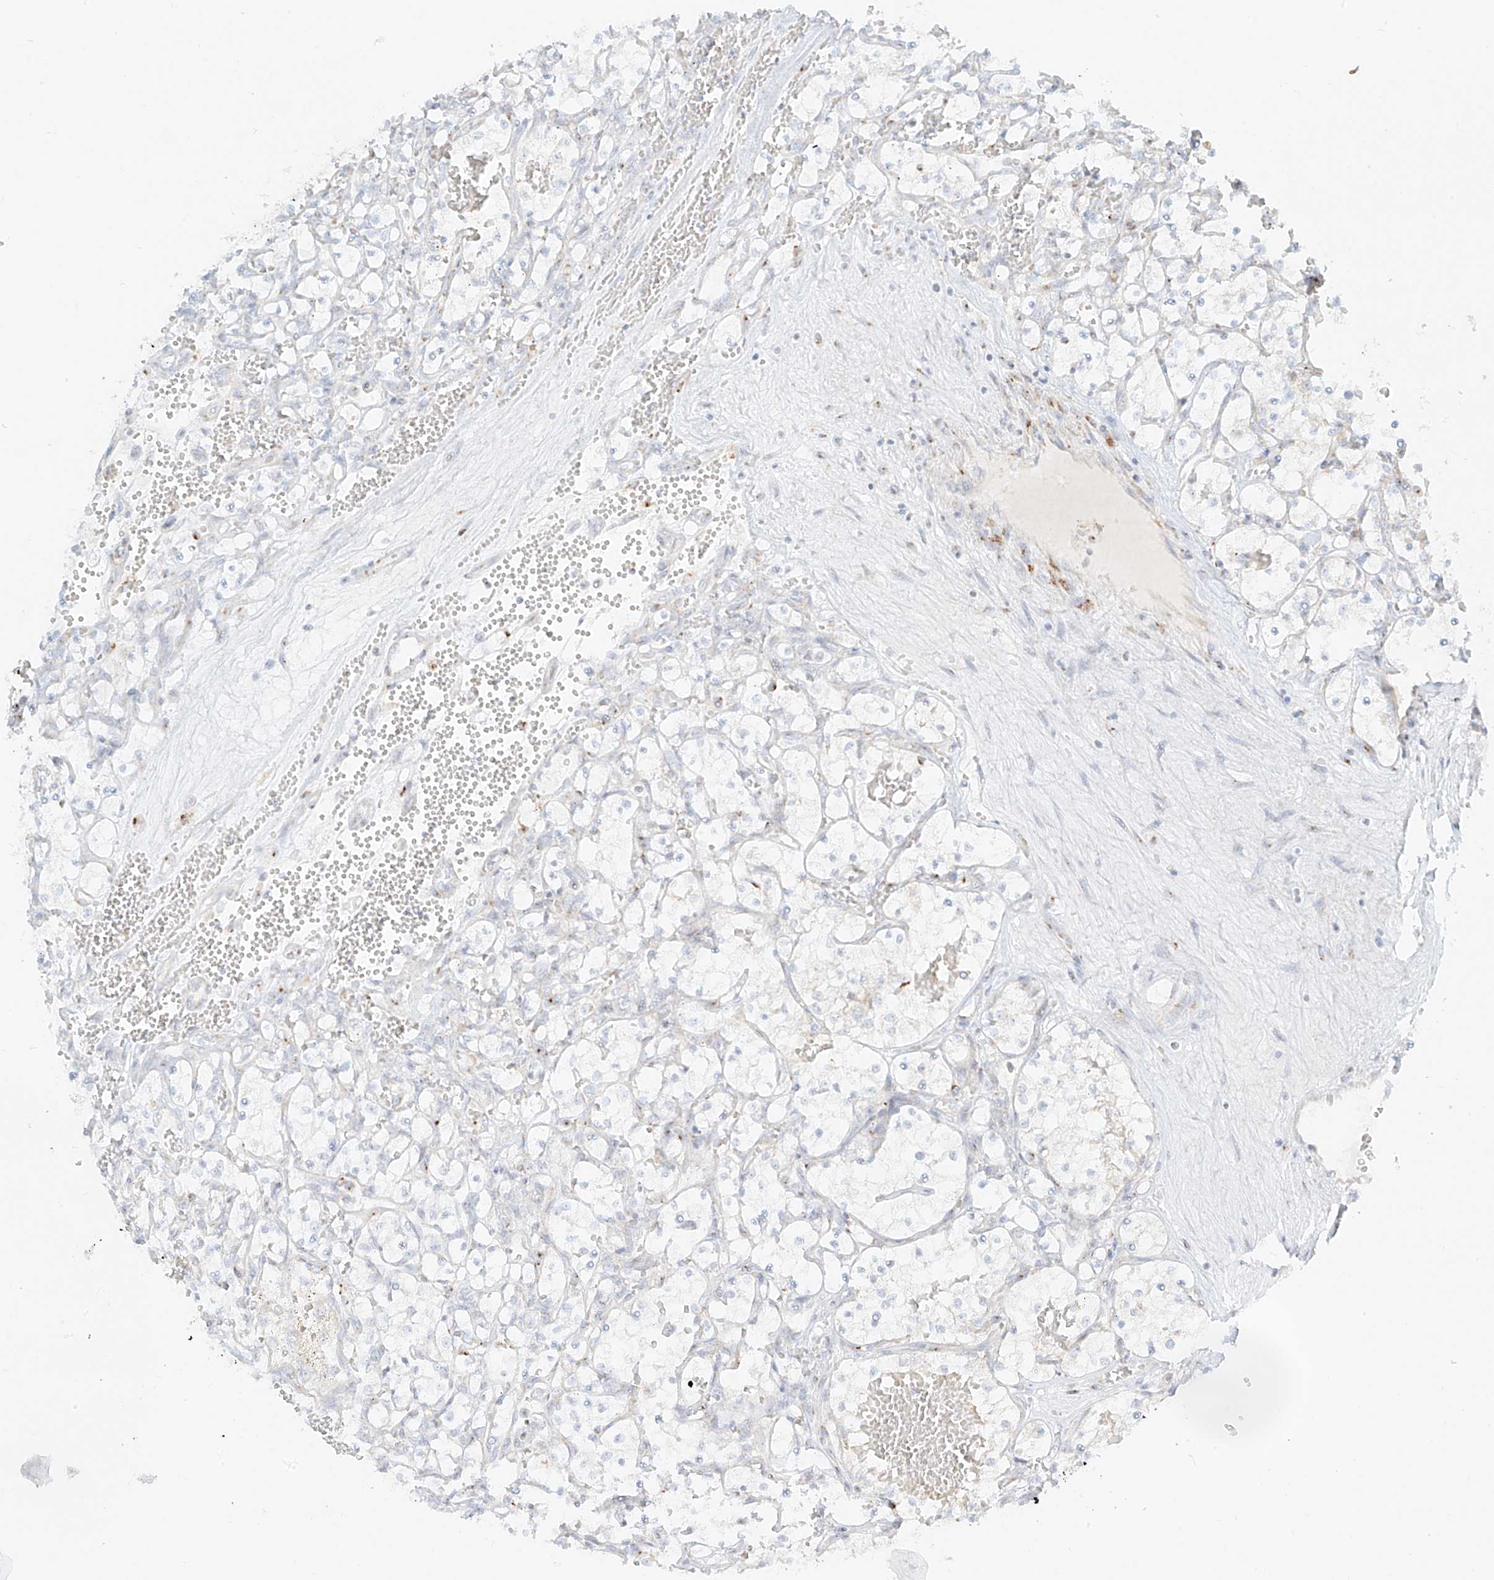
{"staining": {"intensity": "negative", "quantity": "none", "location": "none"}, "tissue": "renal cancer", "cell_type": "Tumor cells", "image_type": "cancer", "snomed": [{"axis": "morphology", "description": "Adenocarcinoma, NOS"}, {"axis": "topography", "description": "Kidney"}], "caption": "This micrograph is of renal cancer (adenocarcinoma) stained with immunohistochemistry to label a protein in brown with the nuclei are counter-stained blue. There is no expression in tumor cells.", "gene": "TMEM87B", "patient": {"sex": "female", "age": 69}}